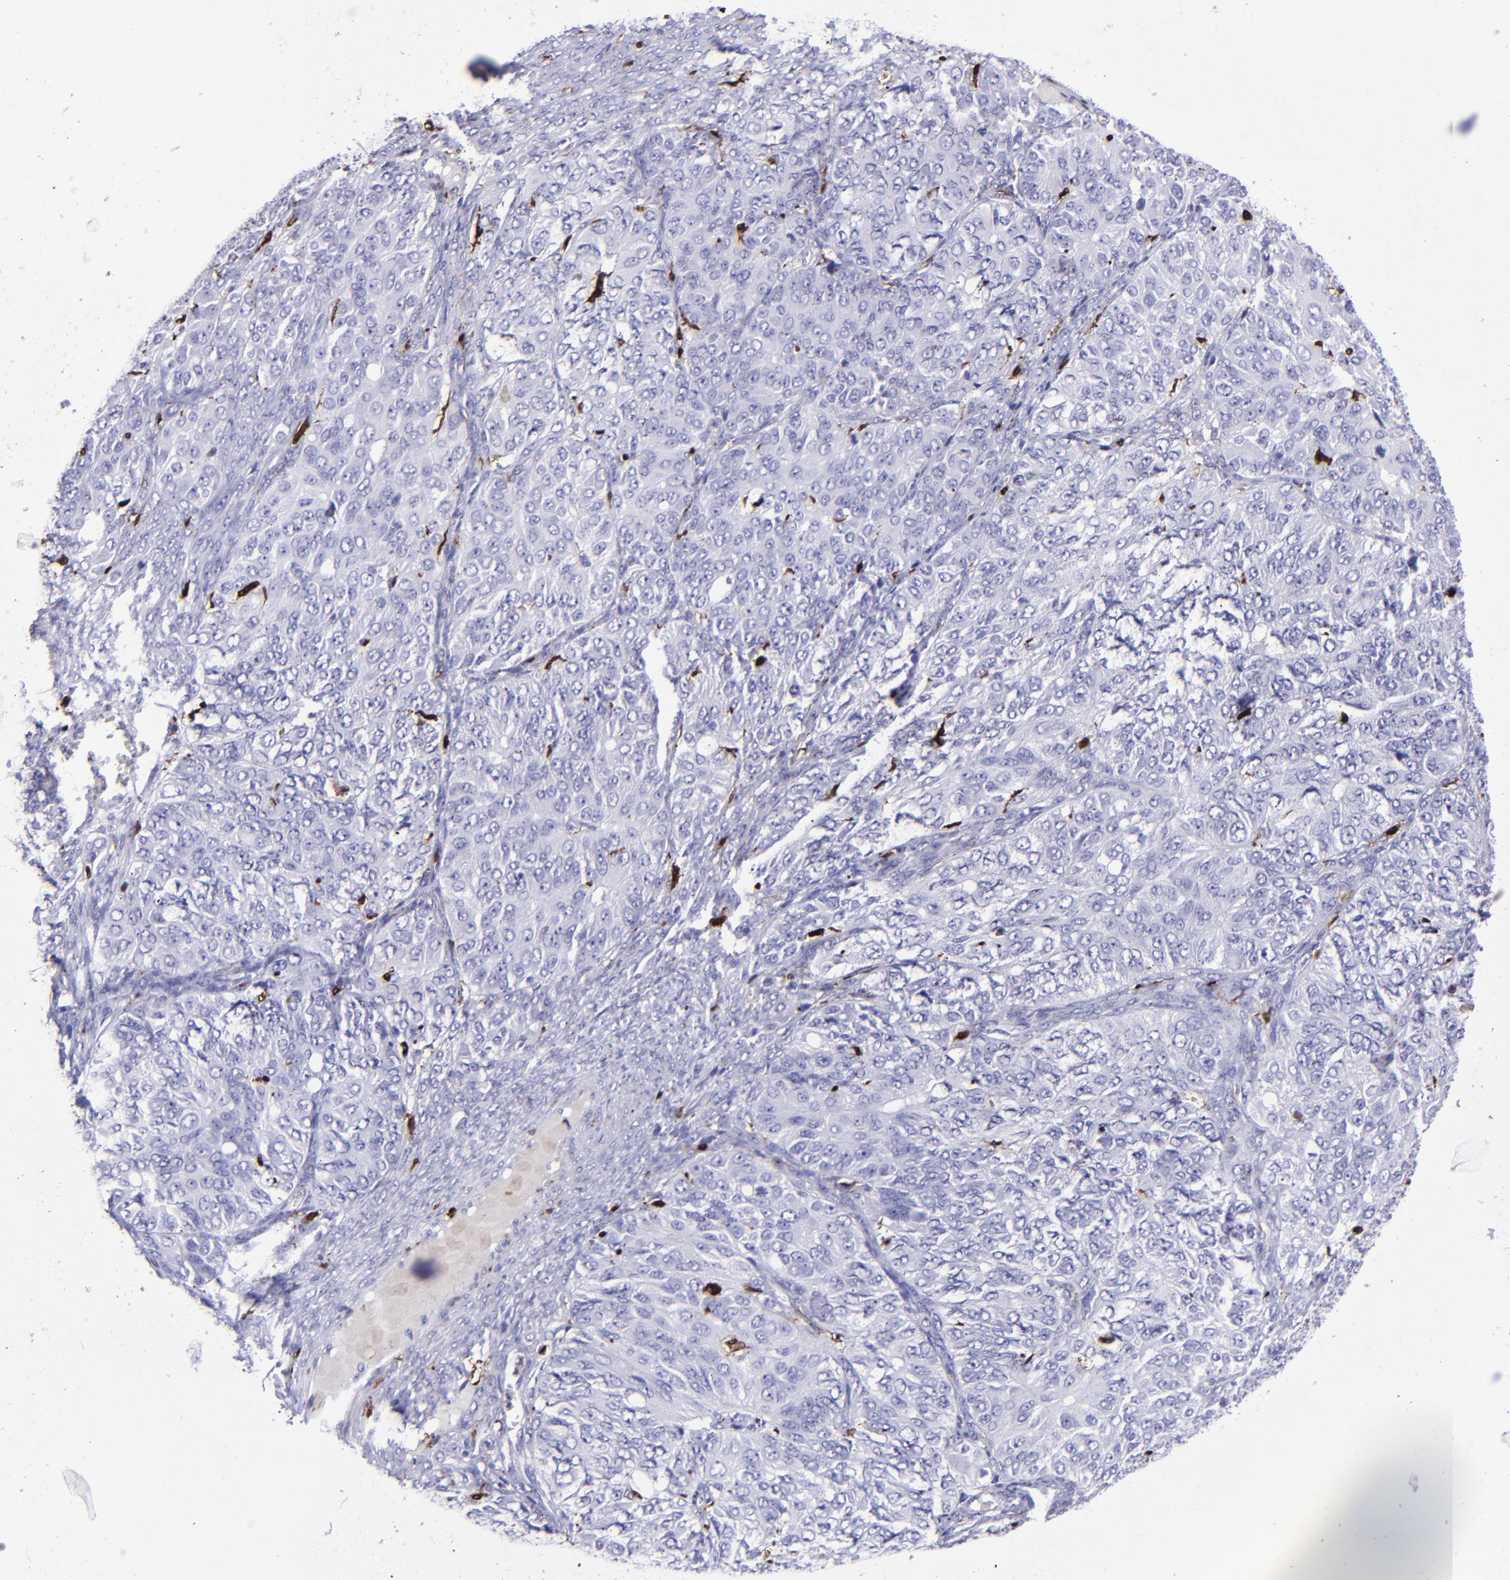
{"staining": {"intensity": "negative", "quantity": "none", "location": "none"}, "tissue": "ovarian cancer", "cell_type": "Tumor cells", "image_type": "cancer", "snomed": [{"axis": "morphology", "description": "Carcinoma, endometroid"}, {"axis": "topography", "description": "Ovary"}], "caption": "The immunohistochemistry (IHC) histopathology image has no significant expression in tumor cells of ovarian cancer (endometroid carcinoma) tissue. Brightfield microscopy of immunohistochemistry (IHC) stained with DAB (brown) and hematoxylin (blue), captured at high magnification.", "gene": "TYMP", "patient": {"sex": "female", "age": 51}}